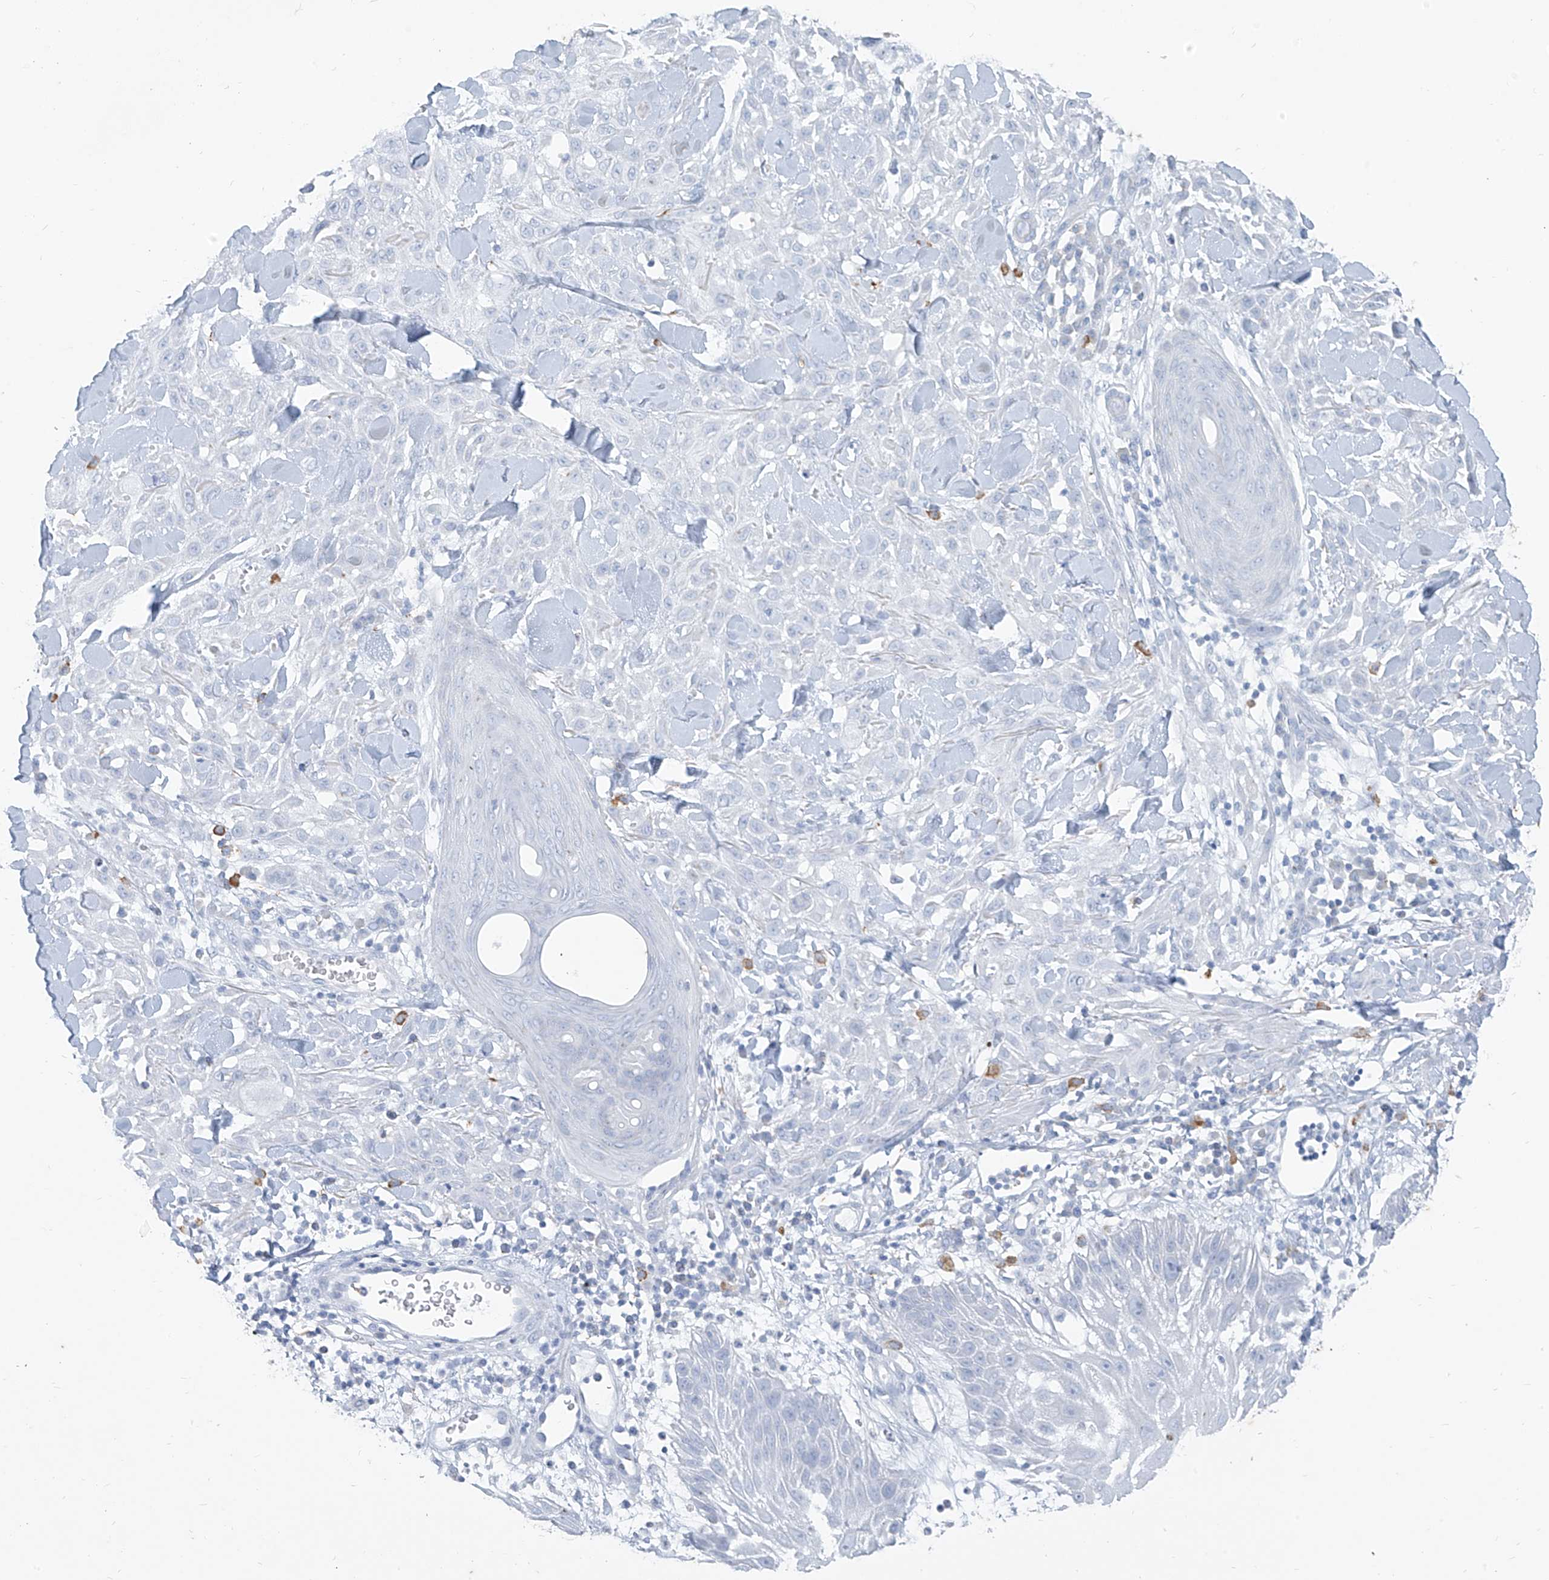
{"staining": {"intensity": "negative", "quantity": "none", "location": "none"}, "tissue": "skin cancer", "cell_type": "Tumor cells", "image_type": "cancer", "snomed": [{"axis": "morphology", "description": "Squamous cell carcinoma, NOS"}, {"axis": "topography", "description": "Skin"}], "caption": "High power microscopy image of an immunohistochemistry micrograph of skin cancer, revealing no significant positivity in tumor cells.", "gene": "CX3CR1", "patient": {"sex": "male", "age": 24}}